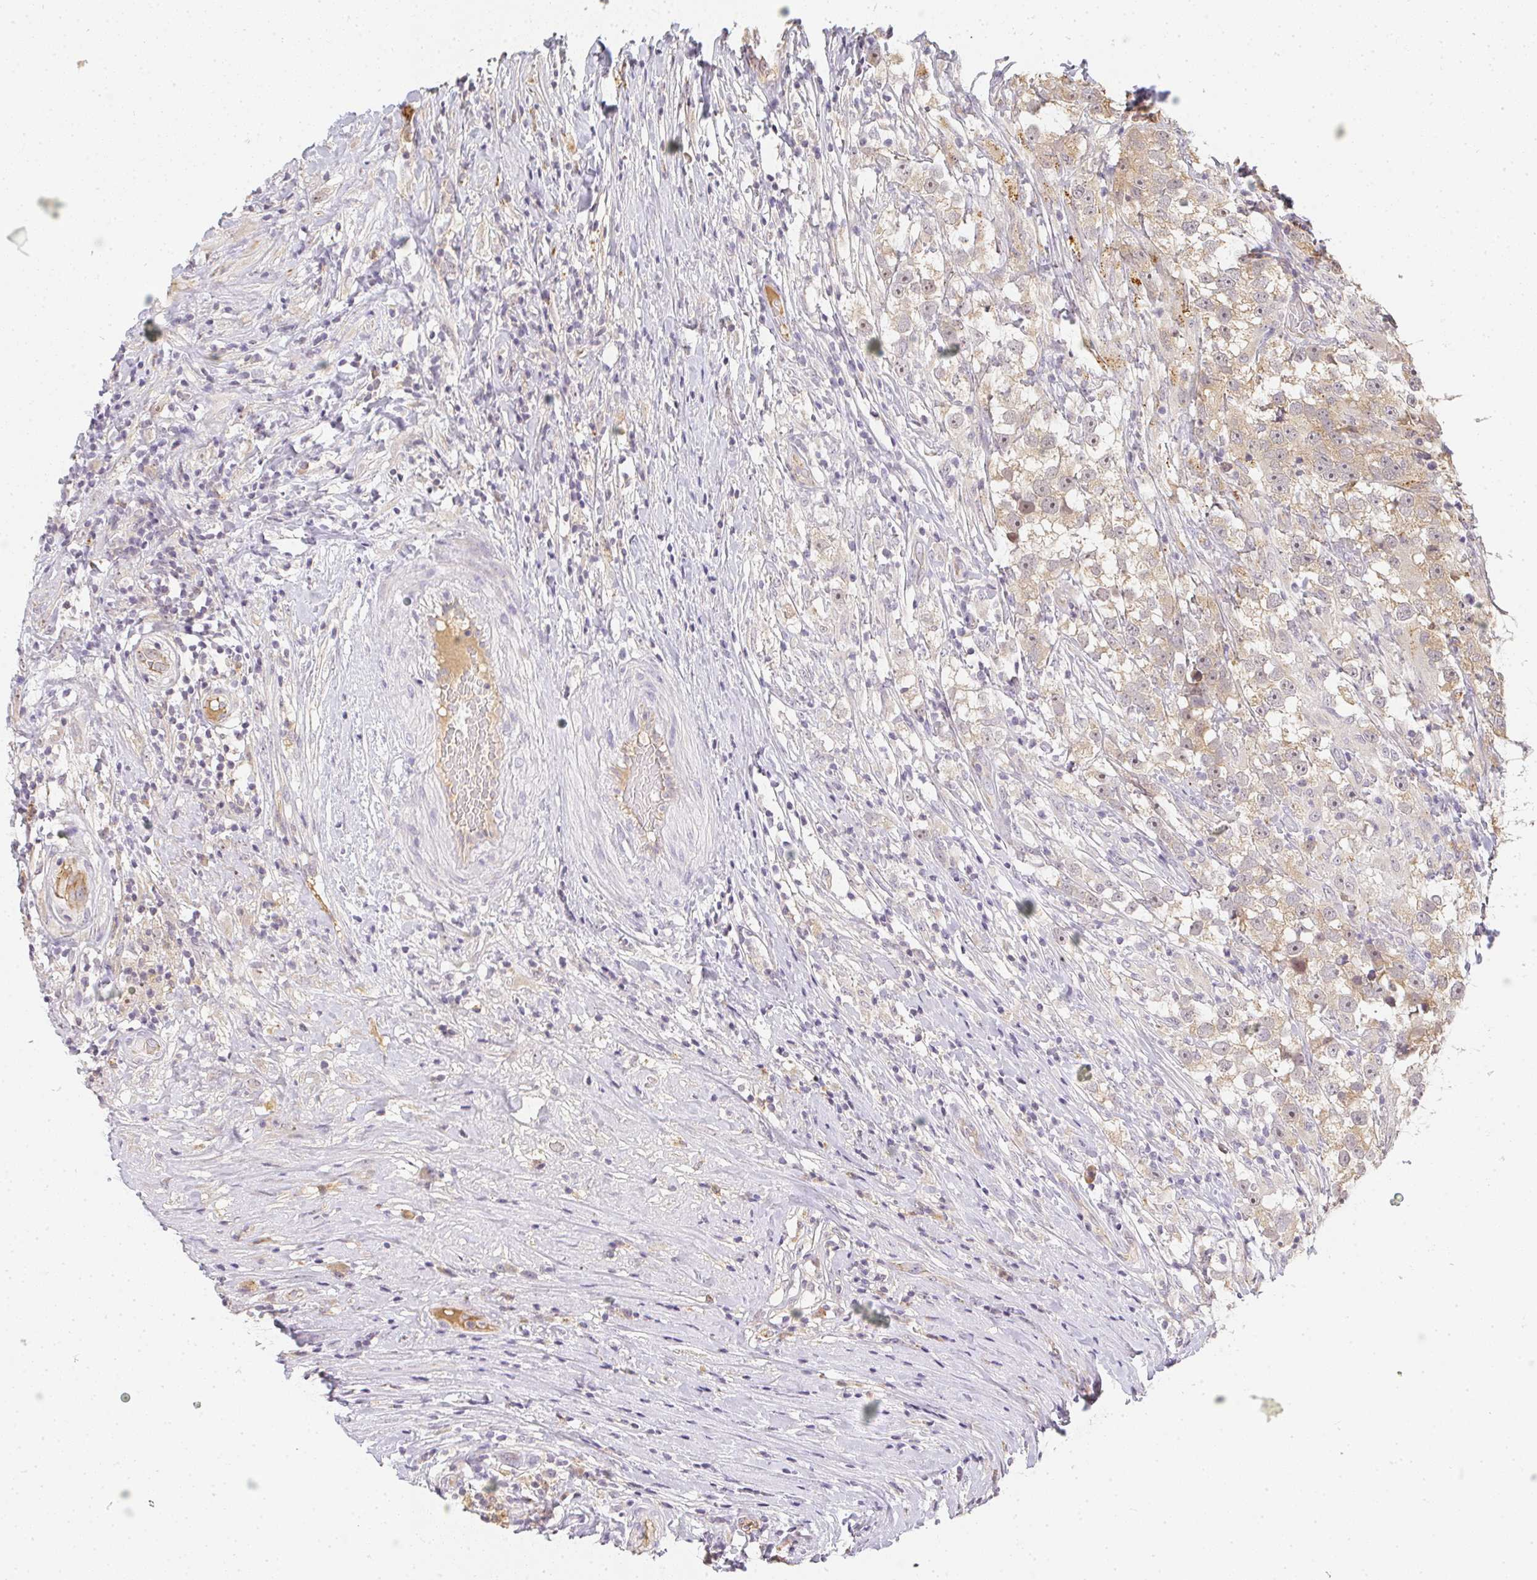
{"staining": {"intensity": "weak", "quantity": "<25%", "location": "cytoplasmic/membranous"}, "tissue": "testis cancer", "cell_type": "Tumor cells", "image_type": "cancer", "snomed": [{"axis": "morphology", "description": "Seminoma, NOS"}, {"axis": "topography", "description": "Testis"}], "caption": "Tumor cells are negative for brown protein staining in testis cancer (seminoma). (DAB immunohistochemistry, high magnification).", "gene": "SLC35B3", "patient": {"sex": "male", "age": 46}}